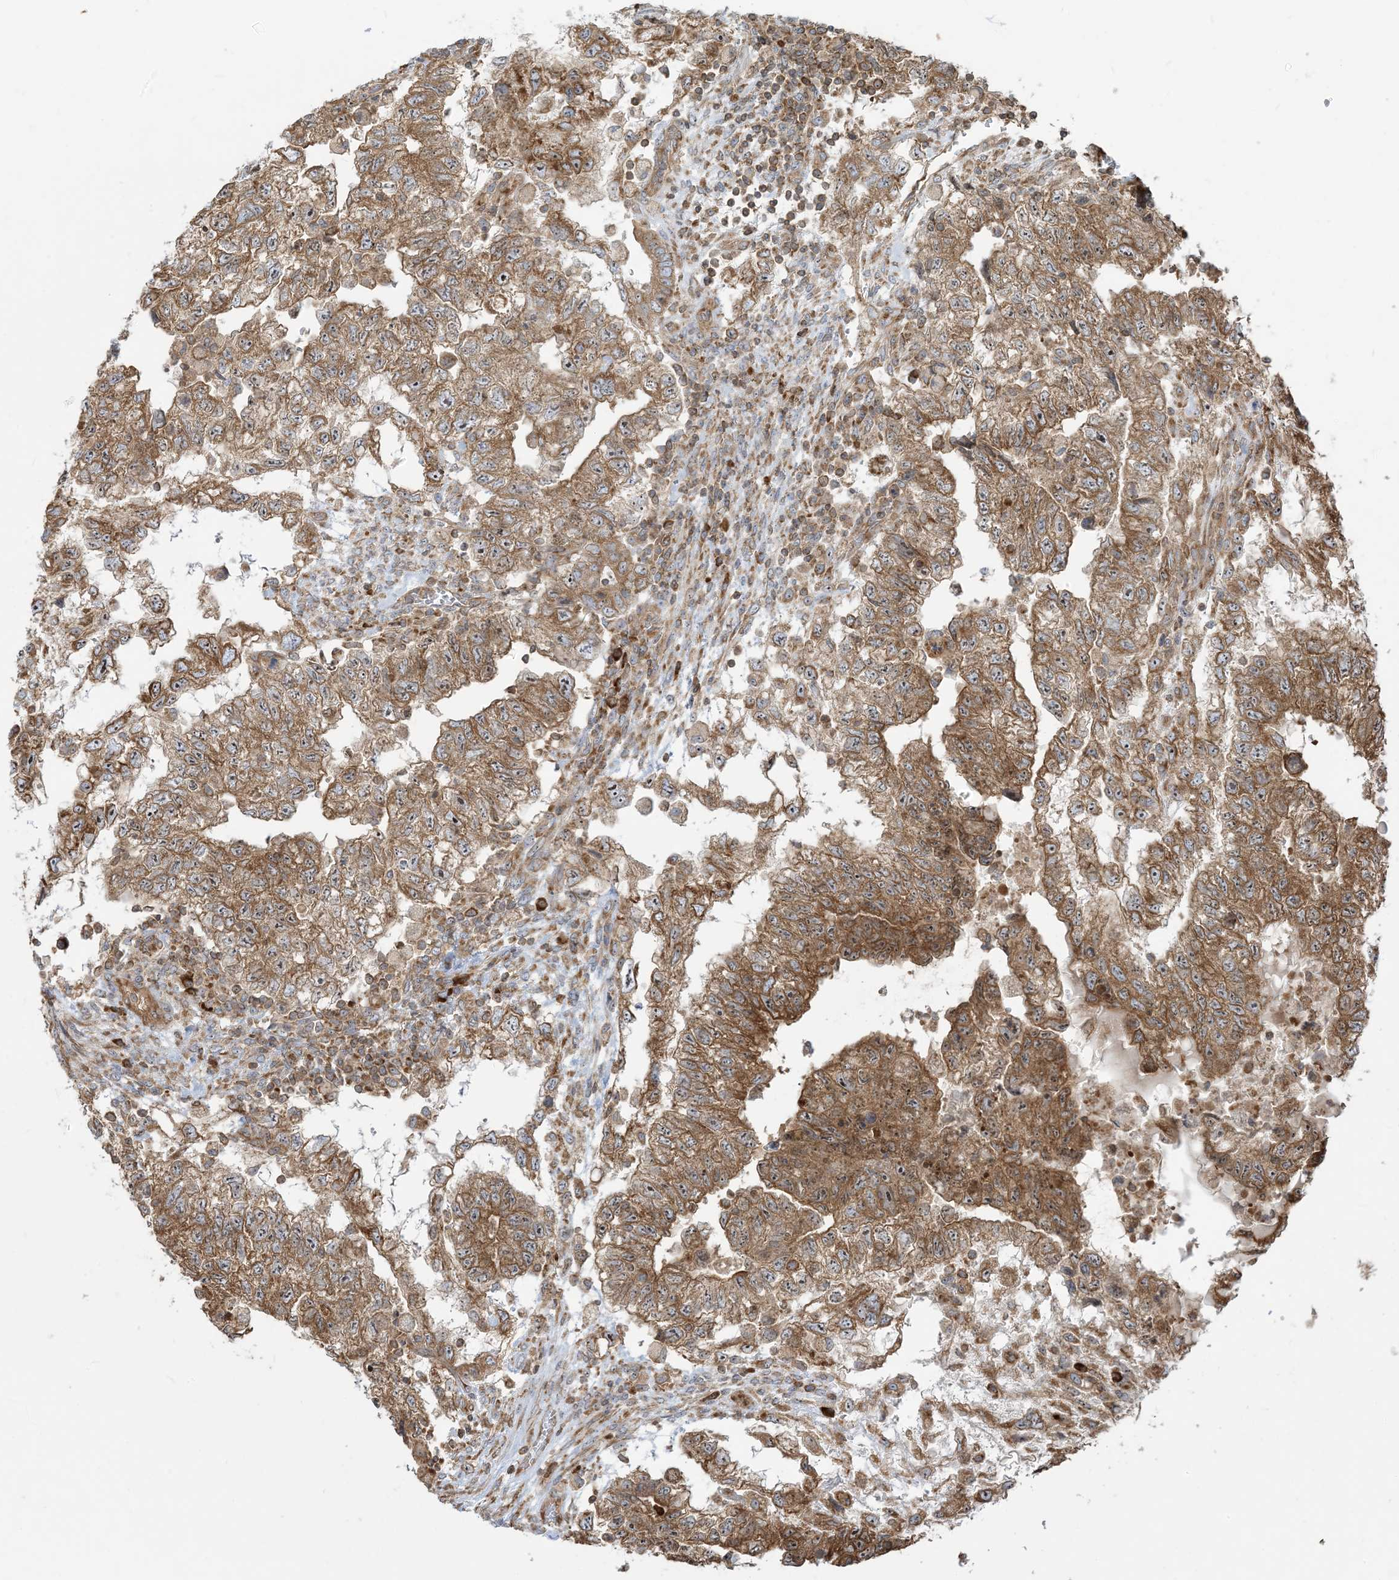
{"staining": {"intensity": "moderate", "quantity": ">75%", "location": "cytoplasmic/membranous"}, "tissue": "testis cancer", "cell_type": "Tumor cells", "image_type": "cancer", "snomed": [{"axis": "morphology", "description": "Carcinoma, Embryonal, NOS"}, {"axis": "topography", "description": "Testis"}], "caption": "A high-resolution photomicrograph shows immunohistochemistry staining of testis embryonal carcinoma, which shows moderate cytoplasmic/membranous staining in about >75% of tumor cells.", "gene": "SRP72", "patient": {"sex": "male", "age": 36}}